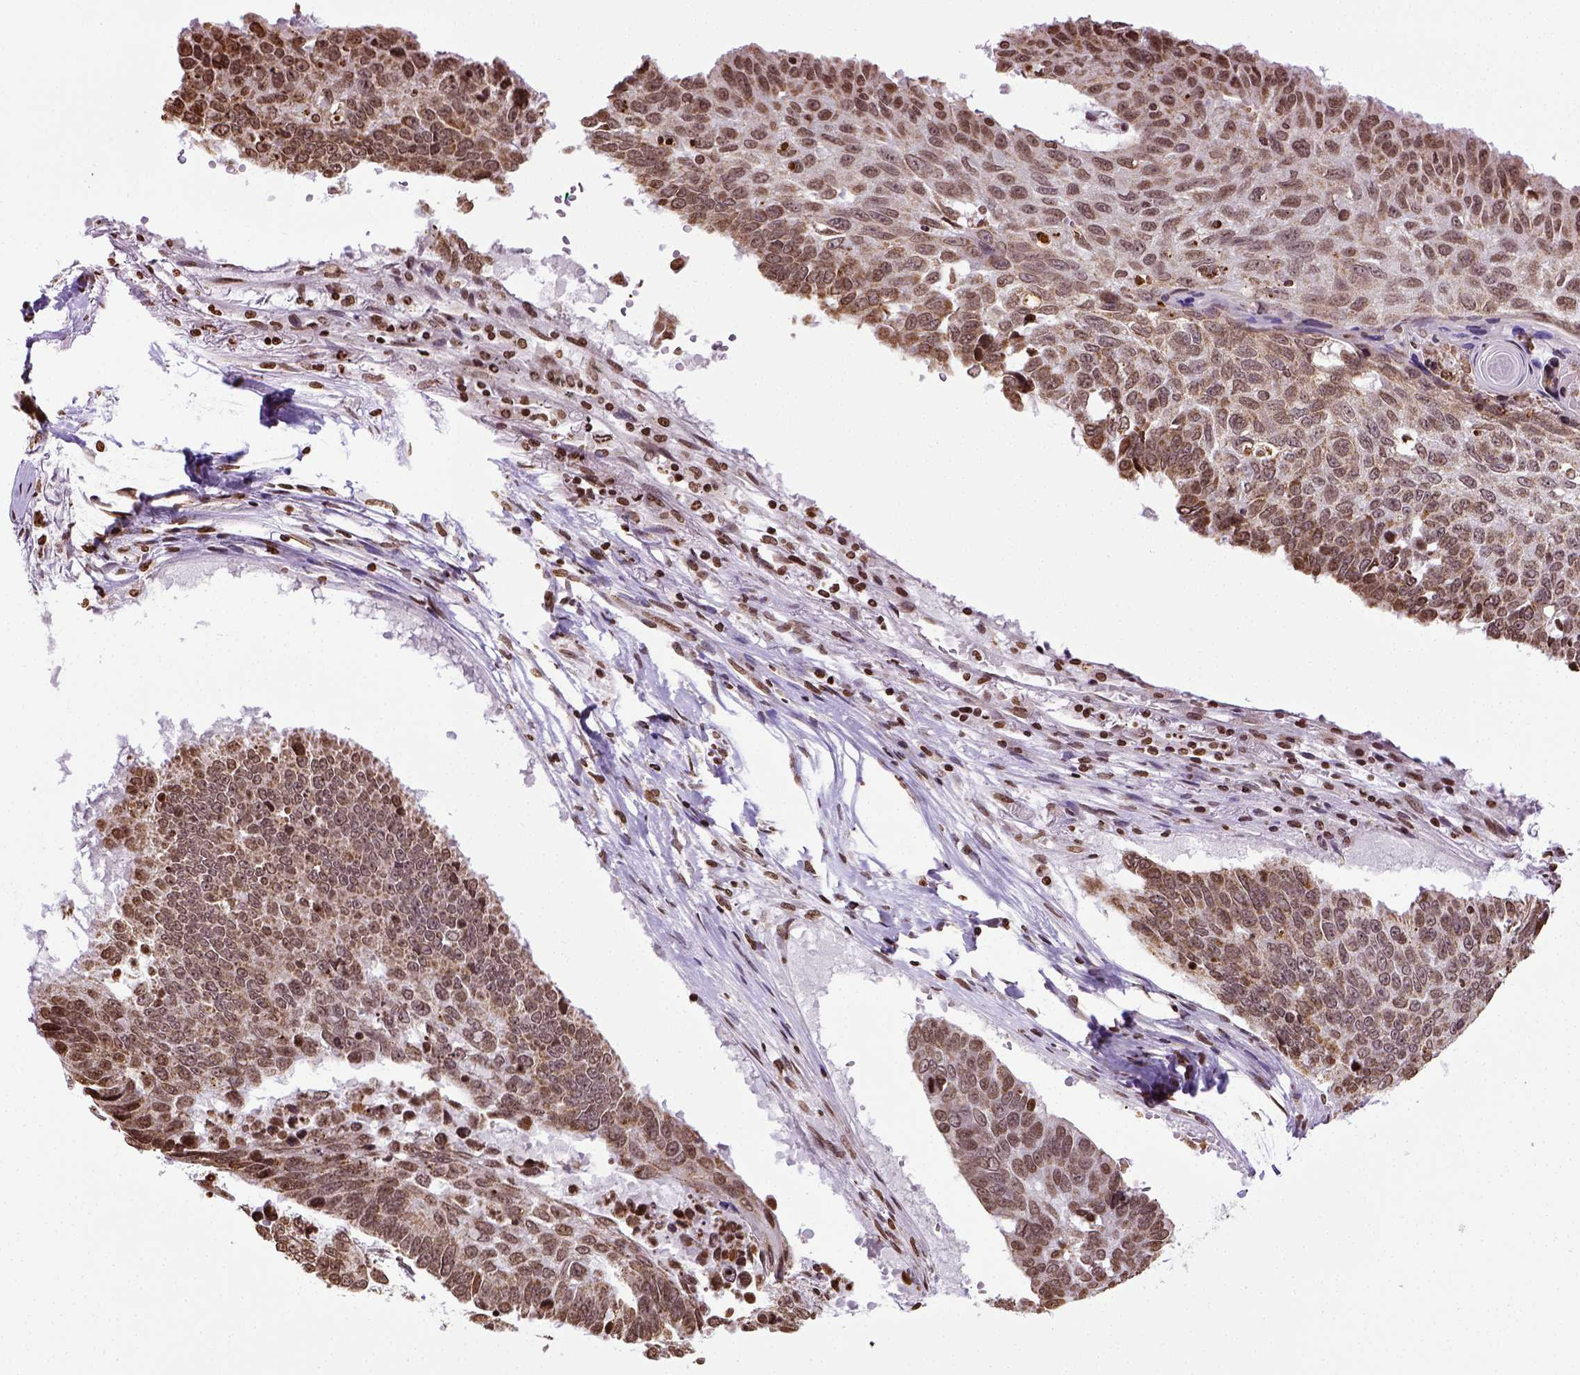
{"staining": {"intensity": "moderate", "quantity": ">75%", "location": "nuclear"}, "tissue": "lung cancer", "cell_type": "Tumor cells", "image_type": "cancer", "snomed": [{"axis": "morphology", "description": "Squamous cell carcinoma, NOS"}, {"axis": "topography", "description": "Lung"}], "caption": "IHC micrograph of neoplastic tissue: human lung cancer stained using immunohistochemistry displays medium levels of moderate protein expression localized specifically in the nuclear of tumor cells, appearing as a nuclear brown color.", "gene": "ZNF75D", "patient": {"sex": "male", "age": 73}}